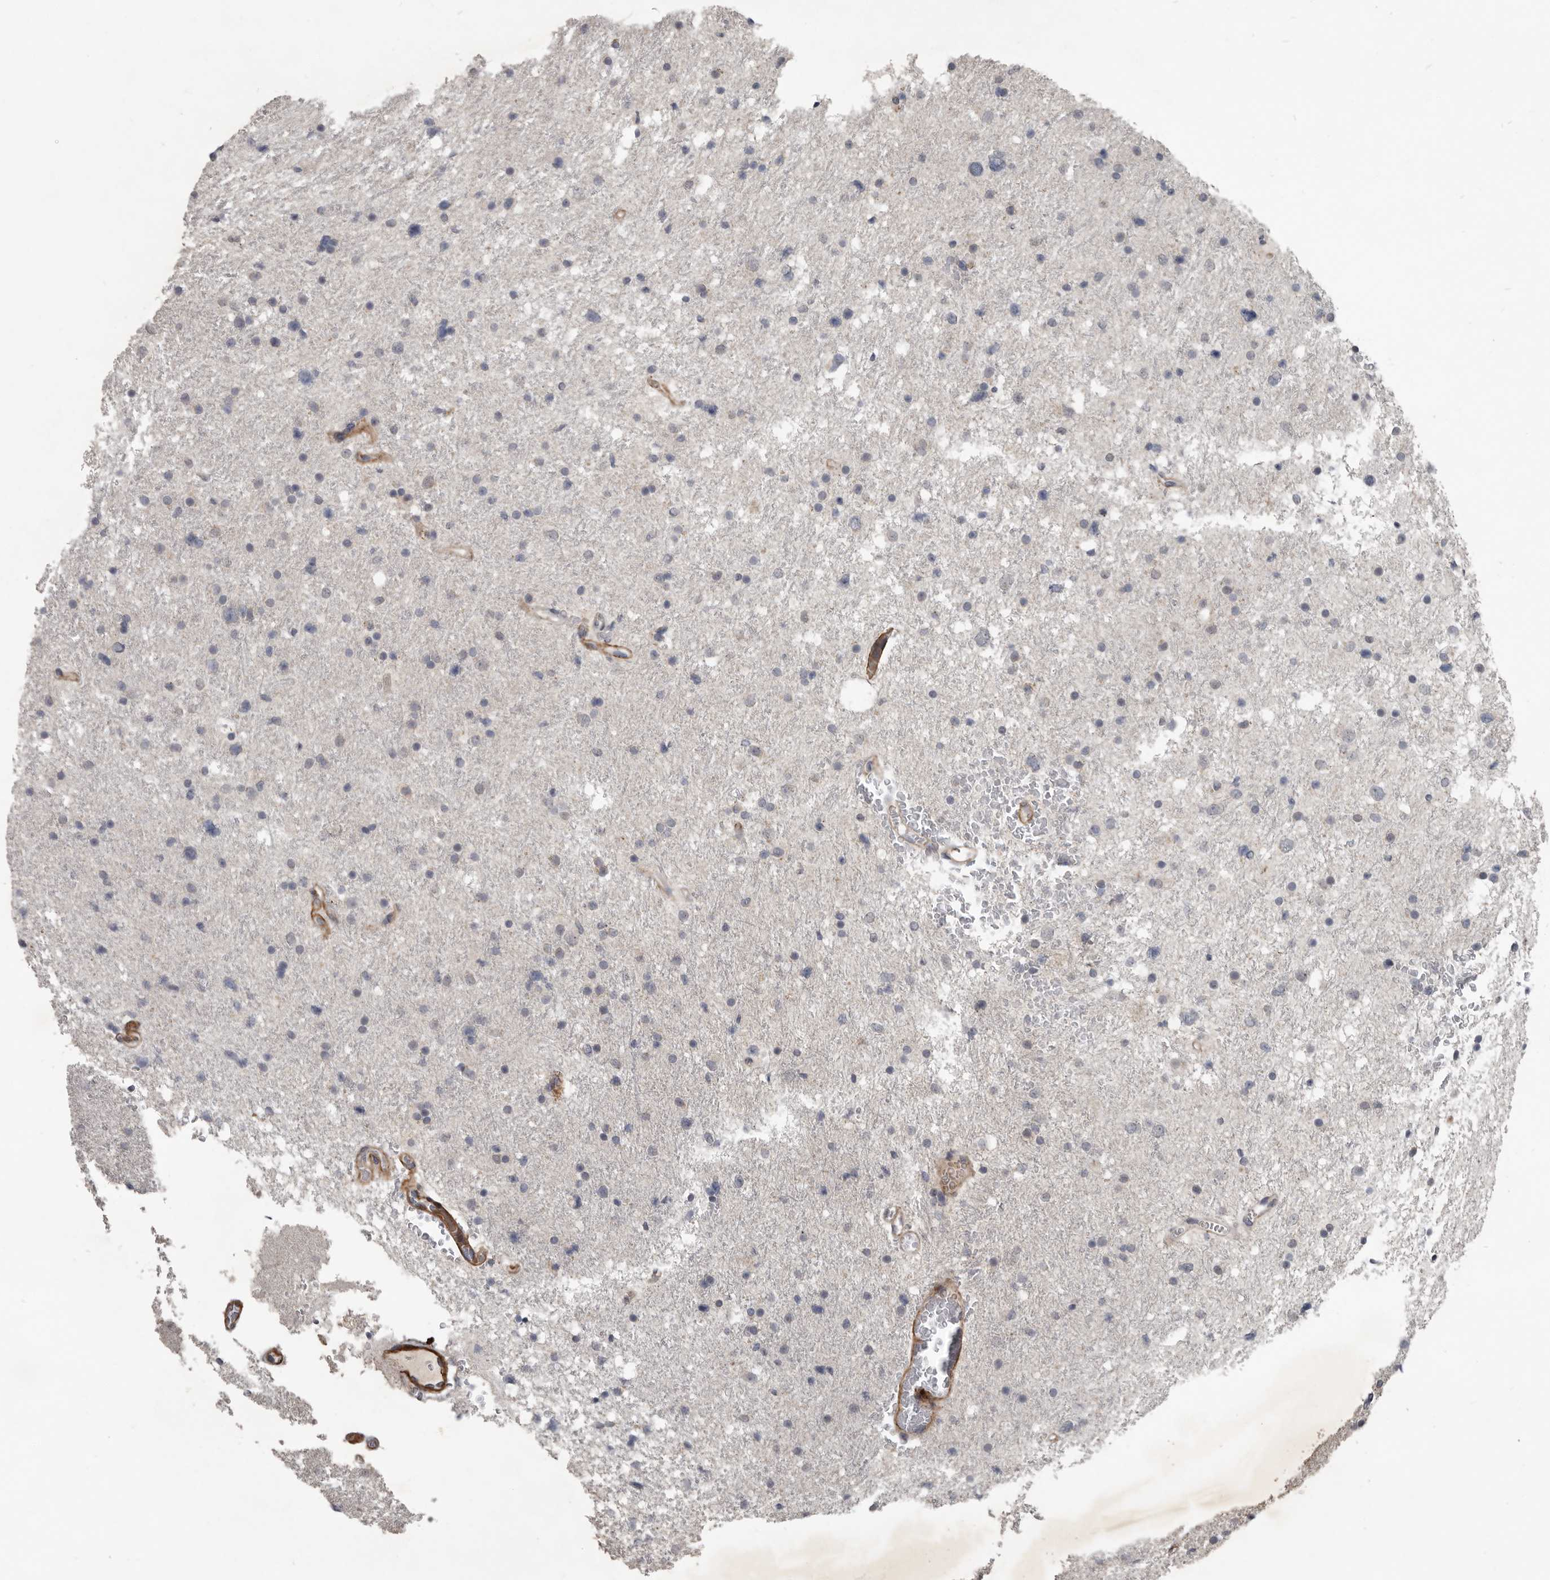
{"staining": {"intensity": "negative", "quantity": "none", "location": "none"}, "tissue": "glioma", "cell_type": "Tumor cells", "image_type": "cancer", "snomed": [{"axis": "morphology", "description": "Glioma, malignant, Low grade"}, {"axis": "topography", "description": "Brain"}], "caption": "Immunohistochemical staining of human glioma displays no significant staining in tumor cells.", "gene": "C1orf216", "patient": {"sex": "female", "age": 37}}